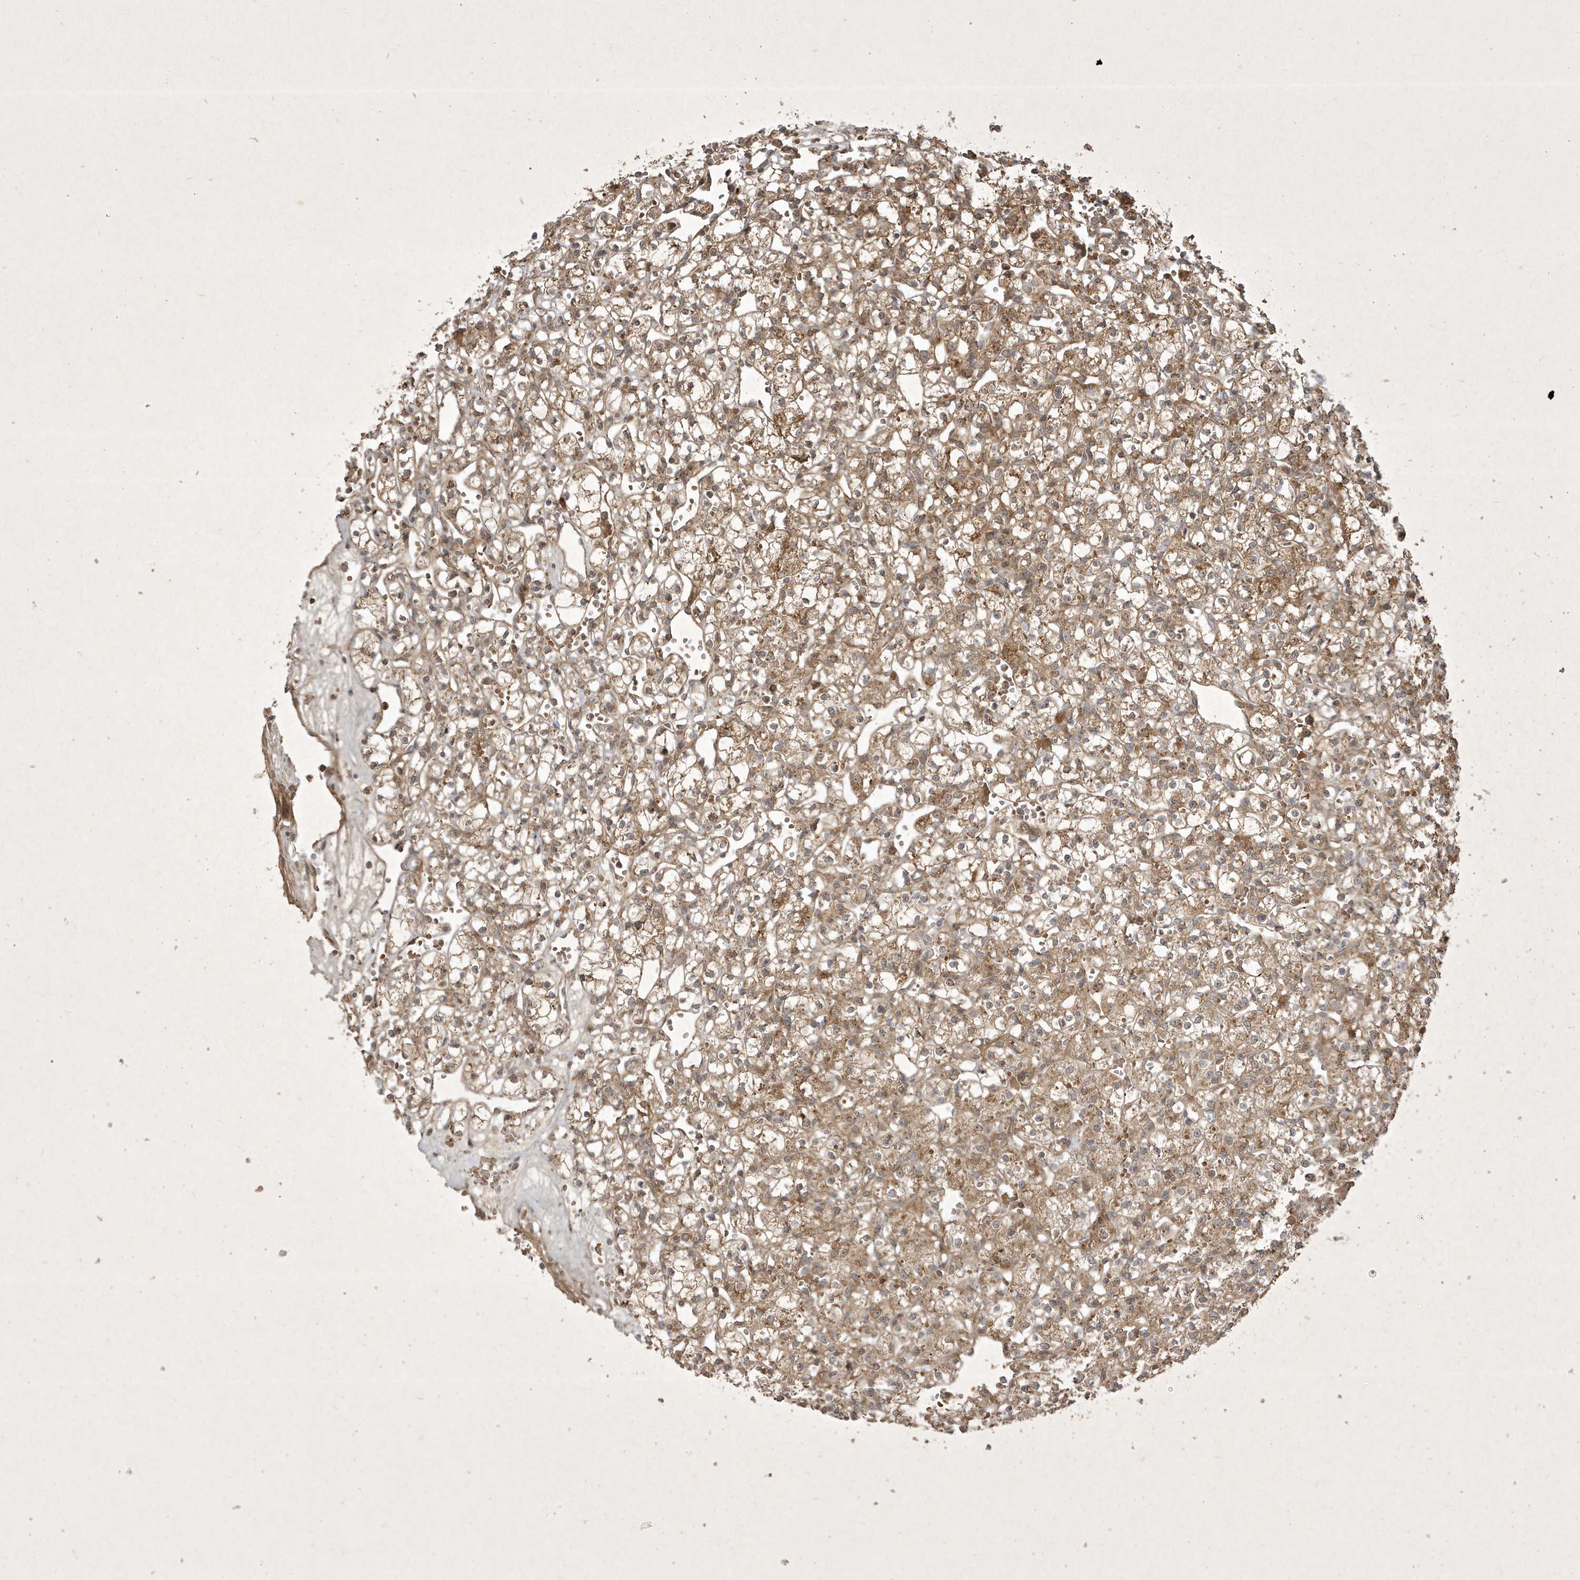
{"staining": {"intensity": "weak", "quantity": ">75%", "location": "cytoplasmic/membranous"}, "tissue": "renal cancer", "cell_type": "Tumor cells", "image_type": "cancer", "snomed": [{"axis": "morphology", "description": "Adenocarcinoma, NOS"}, {"axis": "topography", "description": "Kidney"}], "caption": "Immunohistochemical staining of adenocarcinoma (renal) demonstrates weak cytoplasmic/membranous protein expression in approximately >75% of tumor cells. (IHC, brightfield microscopy, high magnification).", "gene": "FAM83C", "patient": {"sex": "female", "age": 59}}